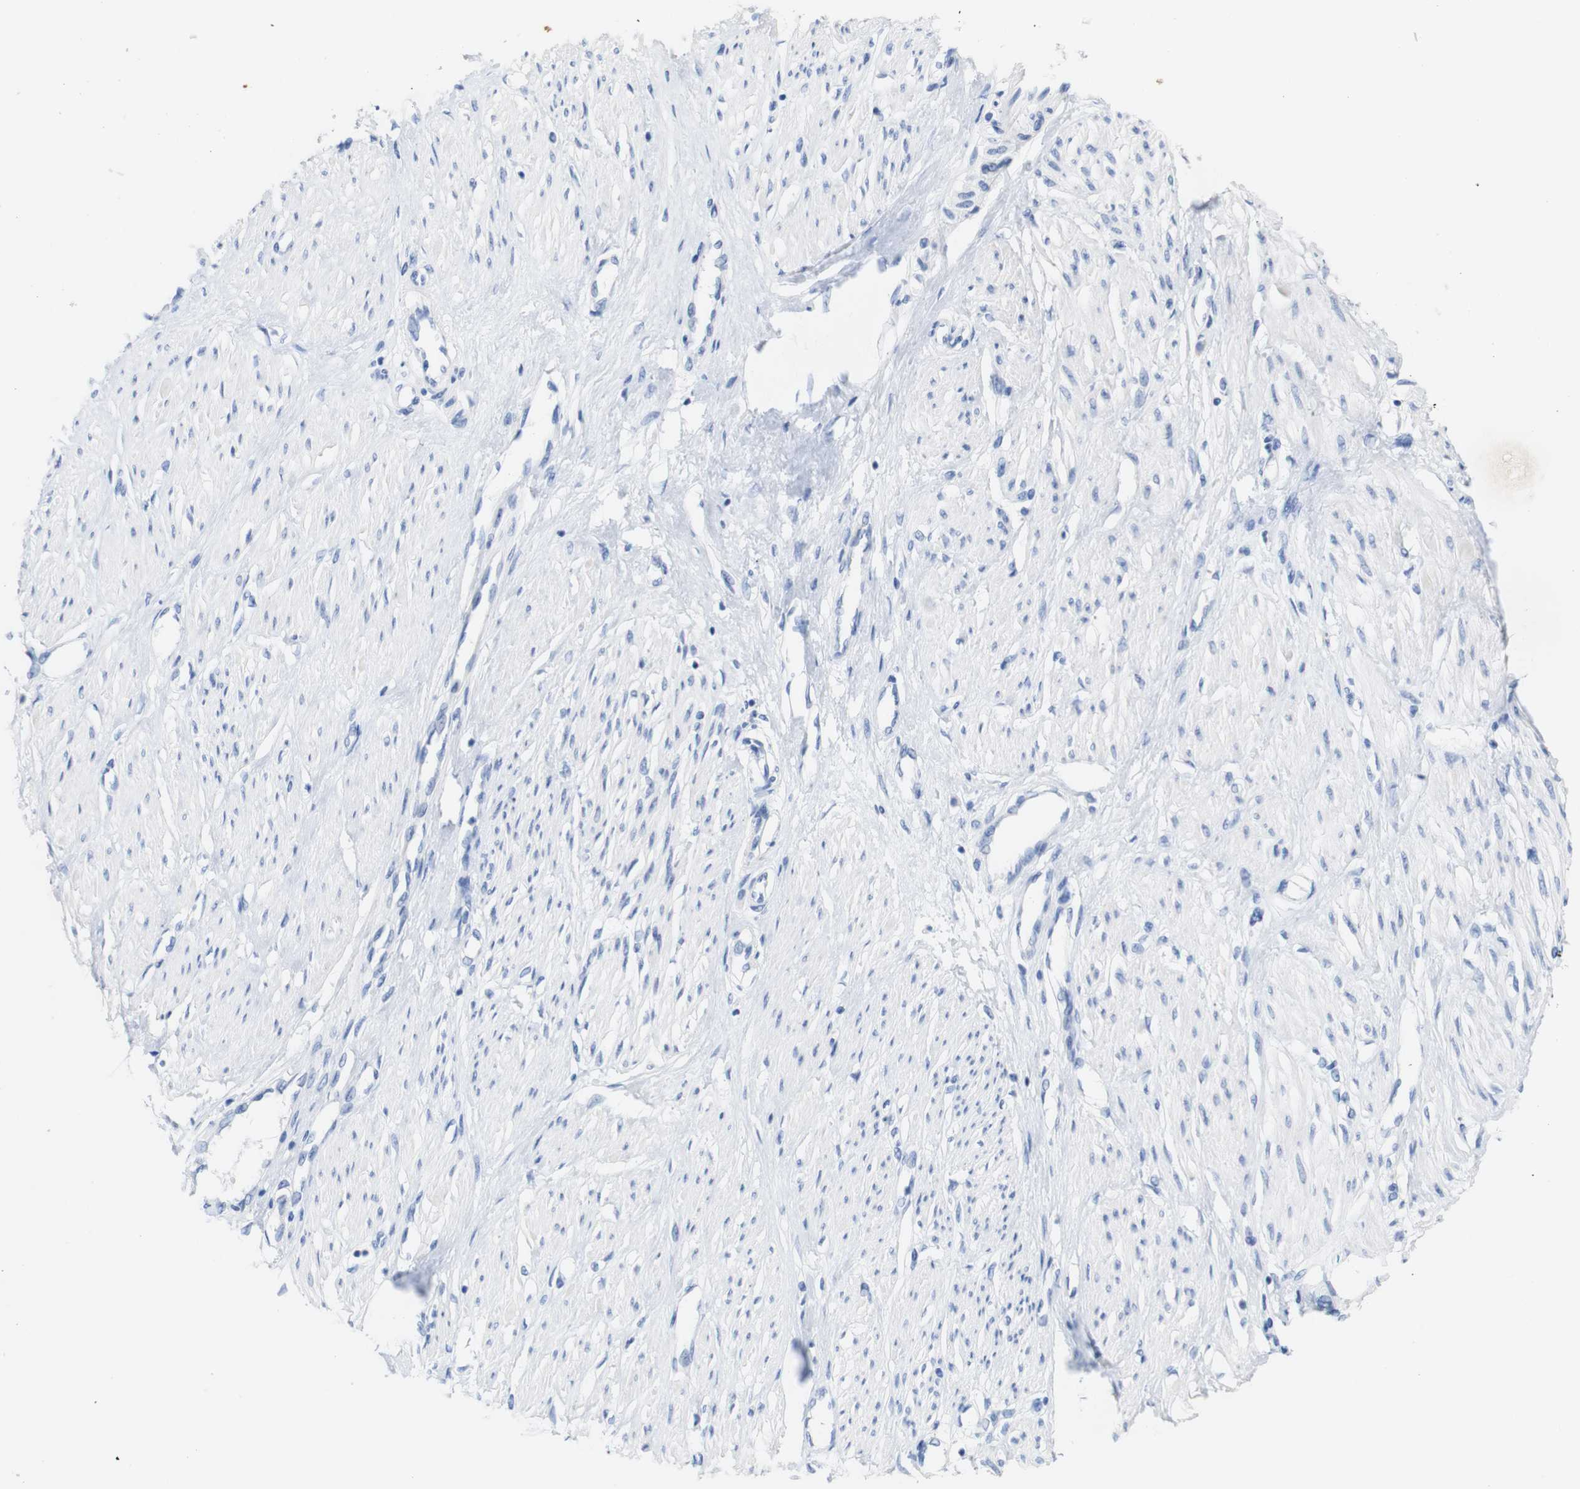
{"staining": {"intensity": "negative", "quantity": "none", "location": "none"}, "tissue": "smooth muscle", "cell_type": "Smooth muscle cells", "image_type": "normal", "snomed": [{"axis": "morphology", "description": "Normal tissue, NOS"}, {"axis": "topography", "description": "Smooth muscle"}, {"axis": "topography", "description": "Uterus"}], "caption": "This image is of benign smooth muscle stained with immunohistochemistry (IHC) to label a protein in brown with the nuclei are counter-stained blue. There is no positivity in smooth muscle cells. (DAB (3,3'-diaminobenzidine) IHC visualized using brightfield microscopy, high magnification).", "gene": "LAG3", "patient": {"sex": "female", "age": 39}}